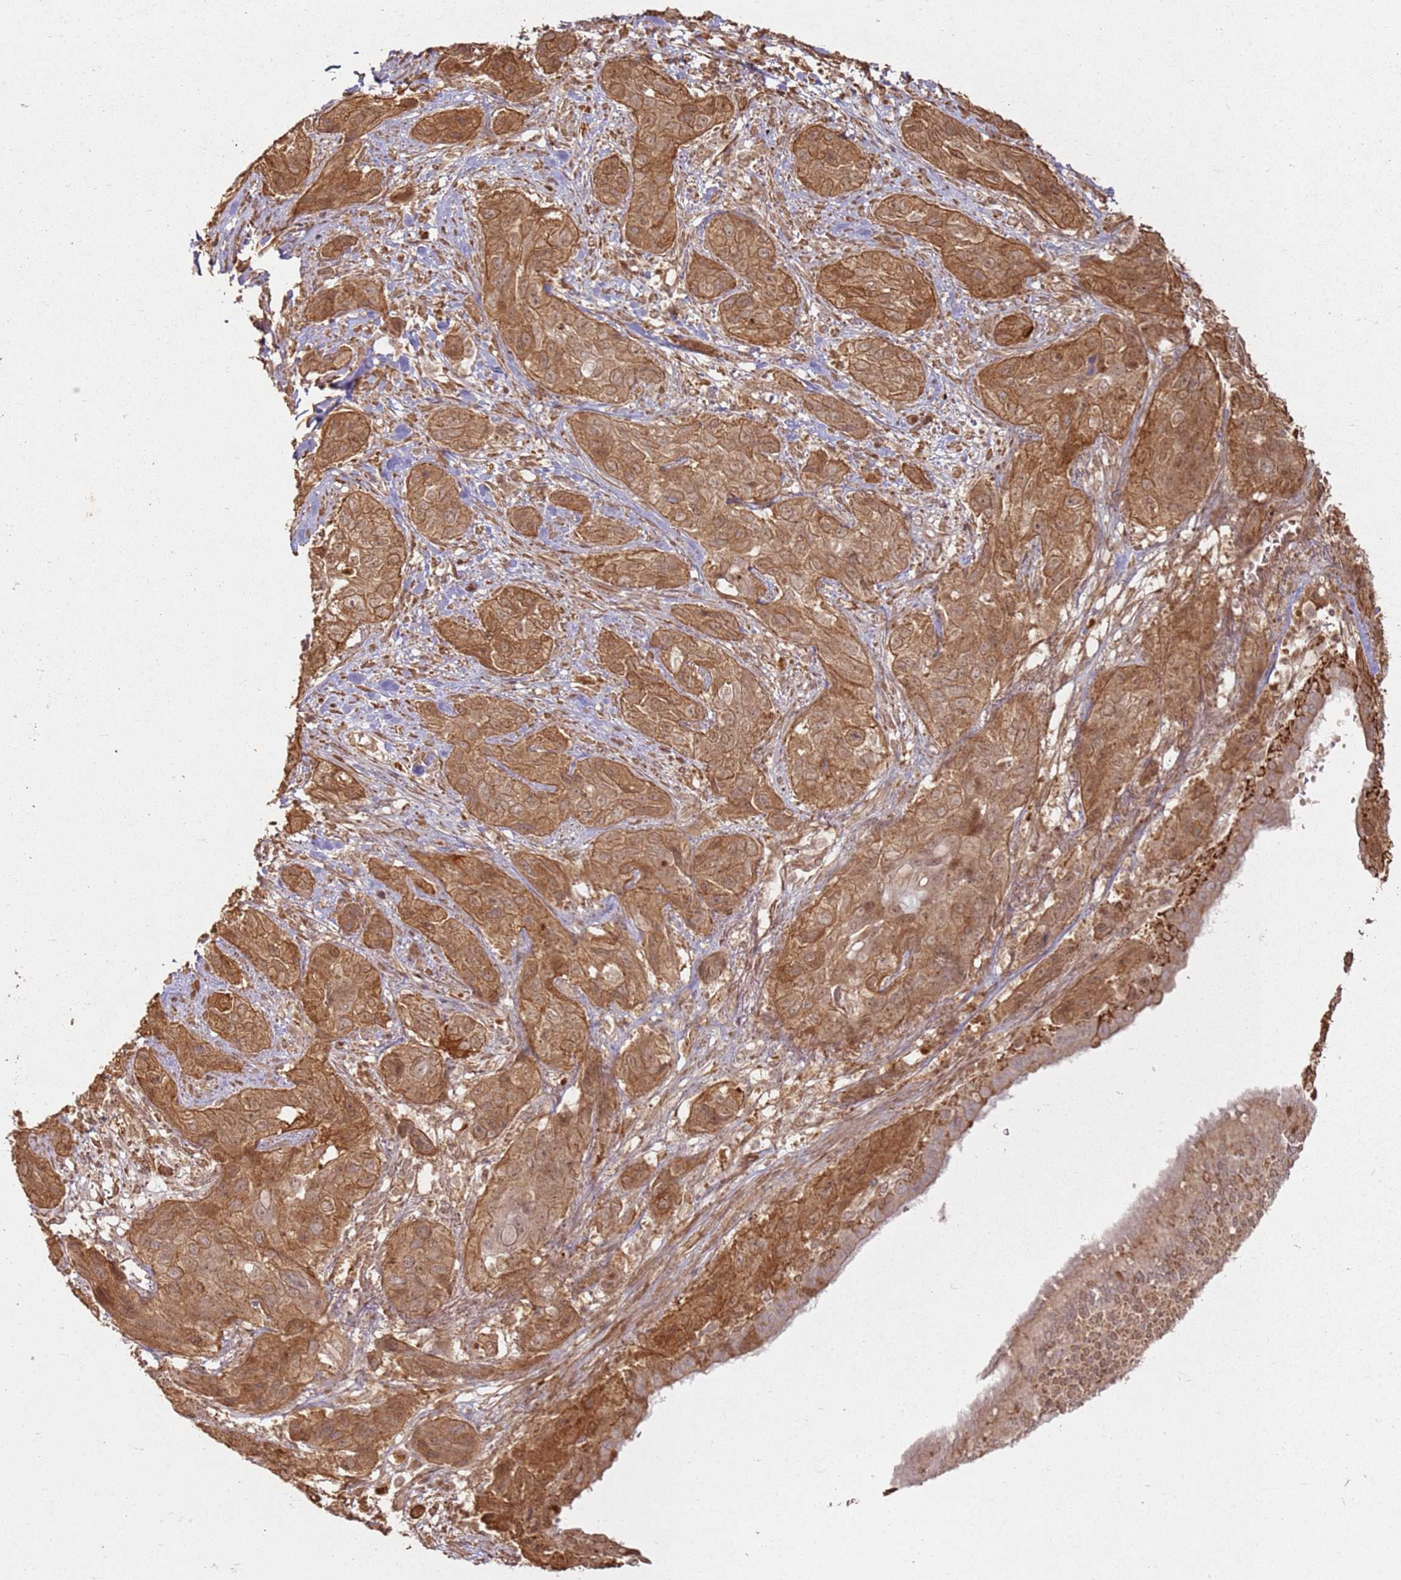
{"staining": {"intensity": "moderate", "quantity": ">75%", "location": "cytoplasmic/membranous"}, "tissue": "lung cancer", "cell_type": "Tumor cells", "image_type": "cancer", "snomed": [{"axis": "morphology", "description": "Squamous cell carcinoma, NOS"}, {"axis": "topography", "description": "Lung"}], "caption": "A brown stain shows moderate cytoplasmic/membranous positivity of a protein in human lung cancer tumor cells. (Brightfield microscopy of DAB IHC at high magnification).", "gene": "ZNF776", "patient": {"sex": "female", "age": 70}}